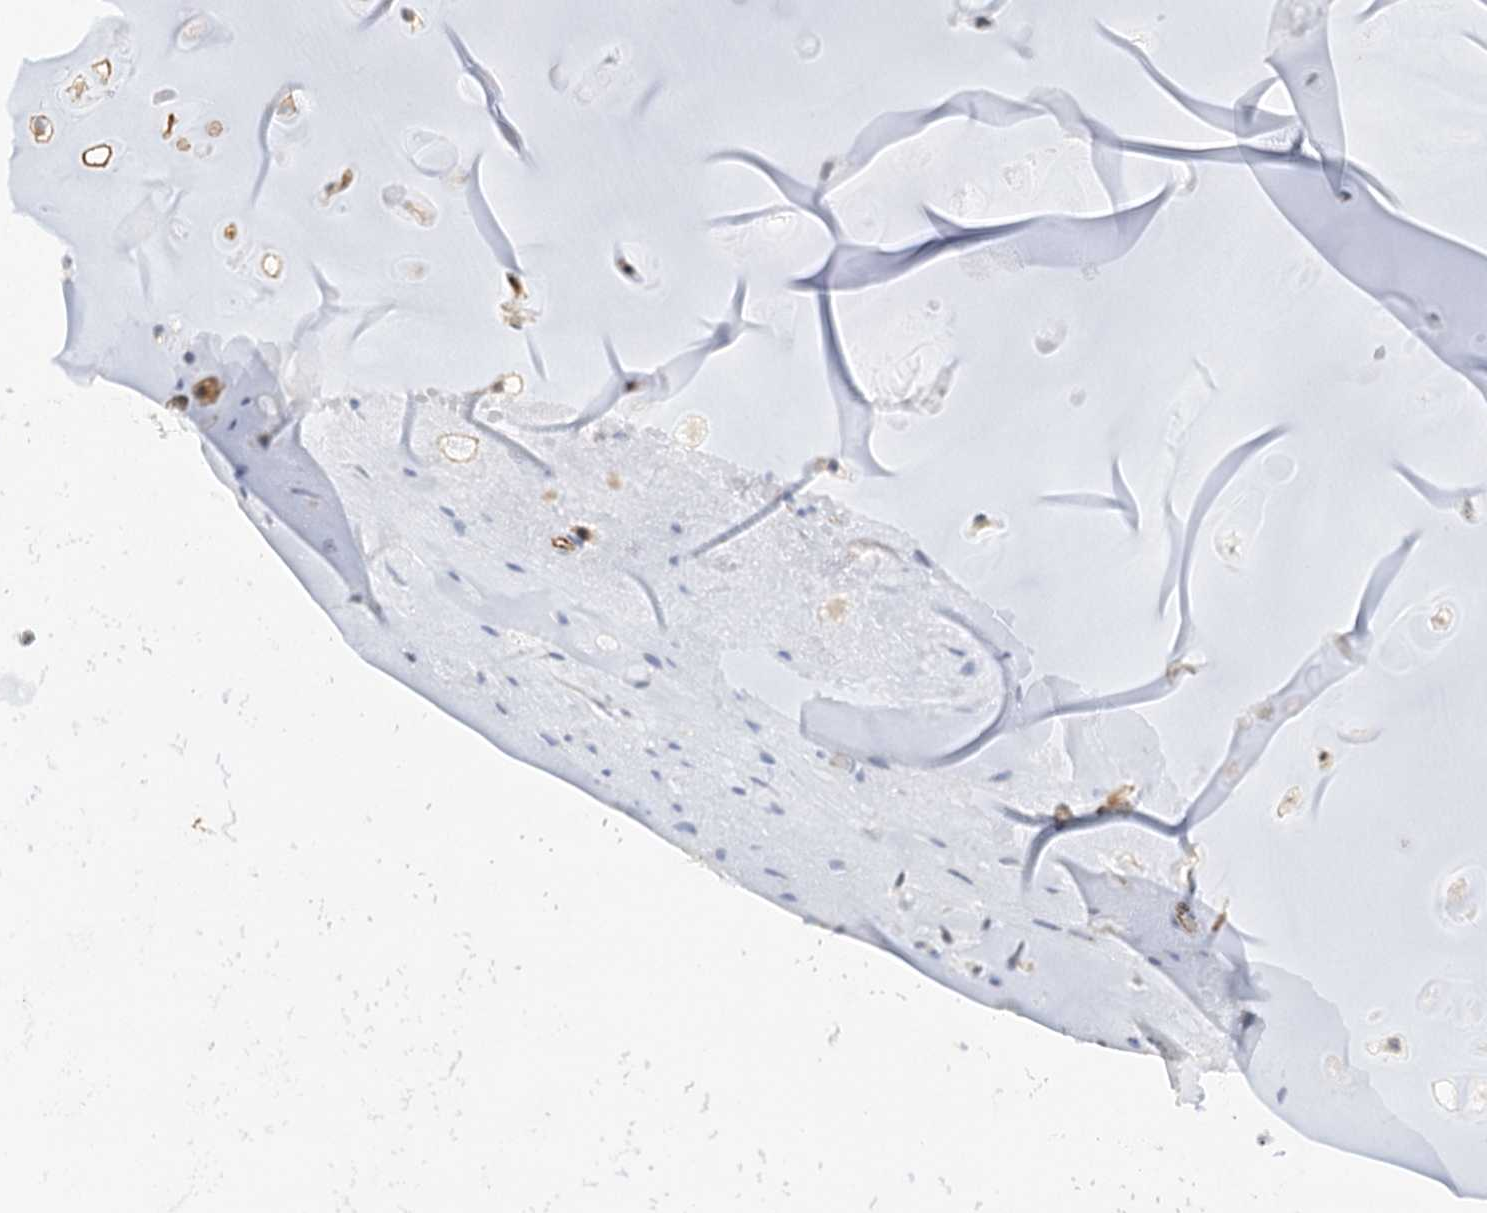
{"staining": {"intensity": "negative", "quantity": "none", "location": "none"}, "tissue": "adipose tissue", "cell_type": "Adipocytes", "image_type": "normal", "snomed": [{"axis": "morphology", "description": "Normal tissue, NOS"}, {"axis": "morphology", "description": "Basal cell carcinoma"}, {"axis": "topography", "description": "Cartilage tissue"}, {"axis": "topography", "description": "Nasopharynx"}, {"axis": "topography", "description": "Oral tissue"}], "caption": "Adipocytes are negative for brown protein staining in benign adipose tissue. (Brightfield microscopy of DAB immunohistochemistry (IHC) at high magnification).", "gene": "NELL2", "patient": {"sex": "female", "age": 77}}